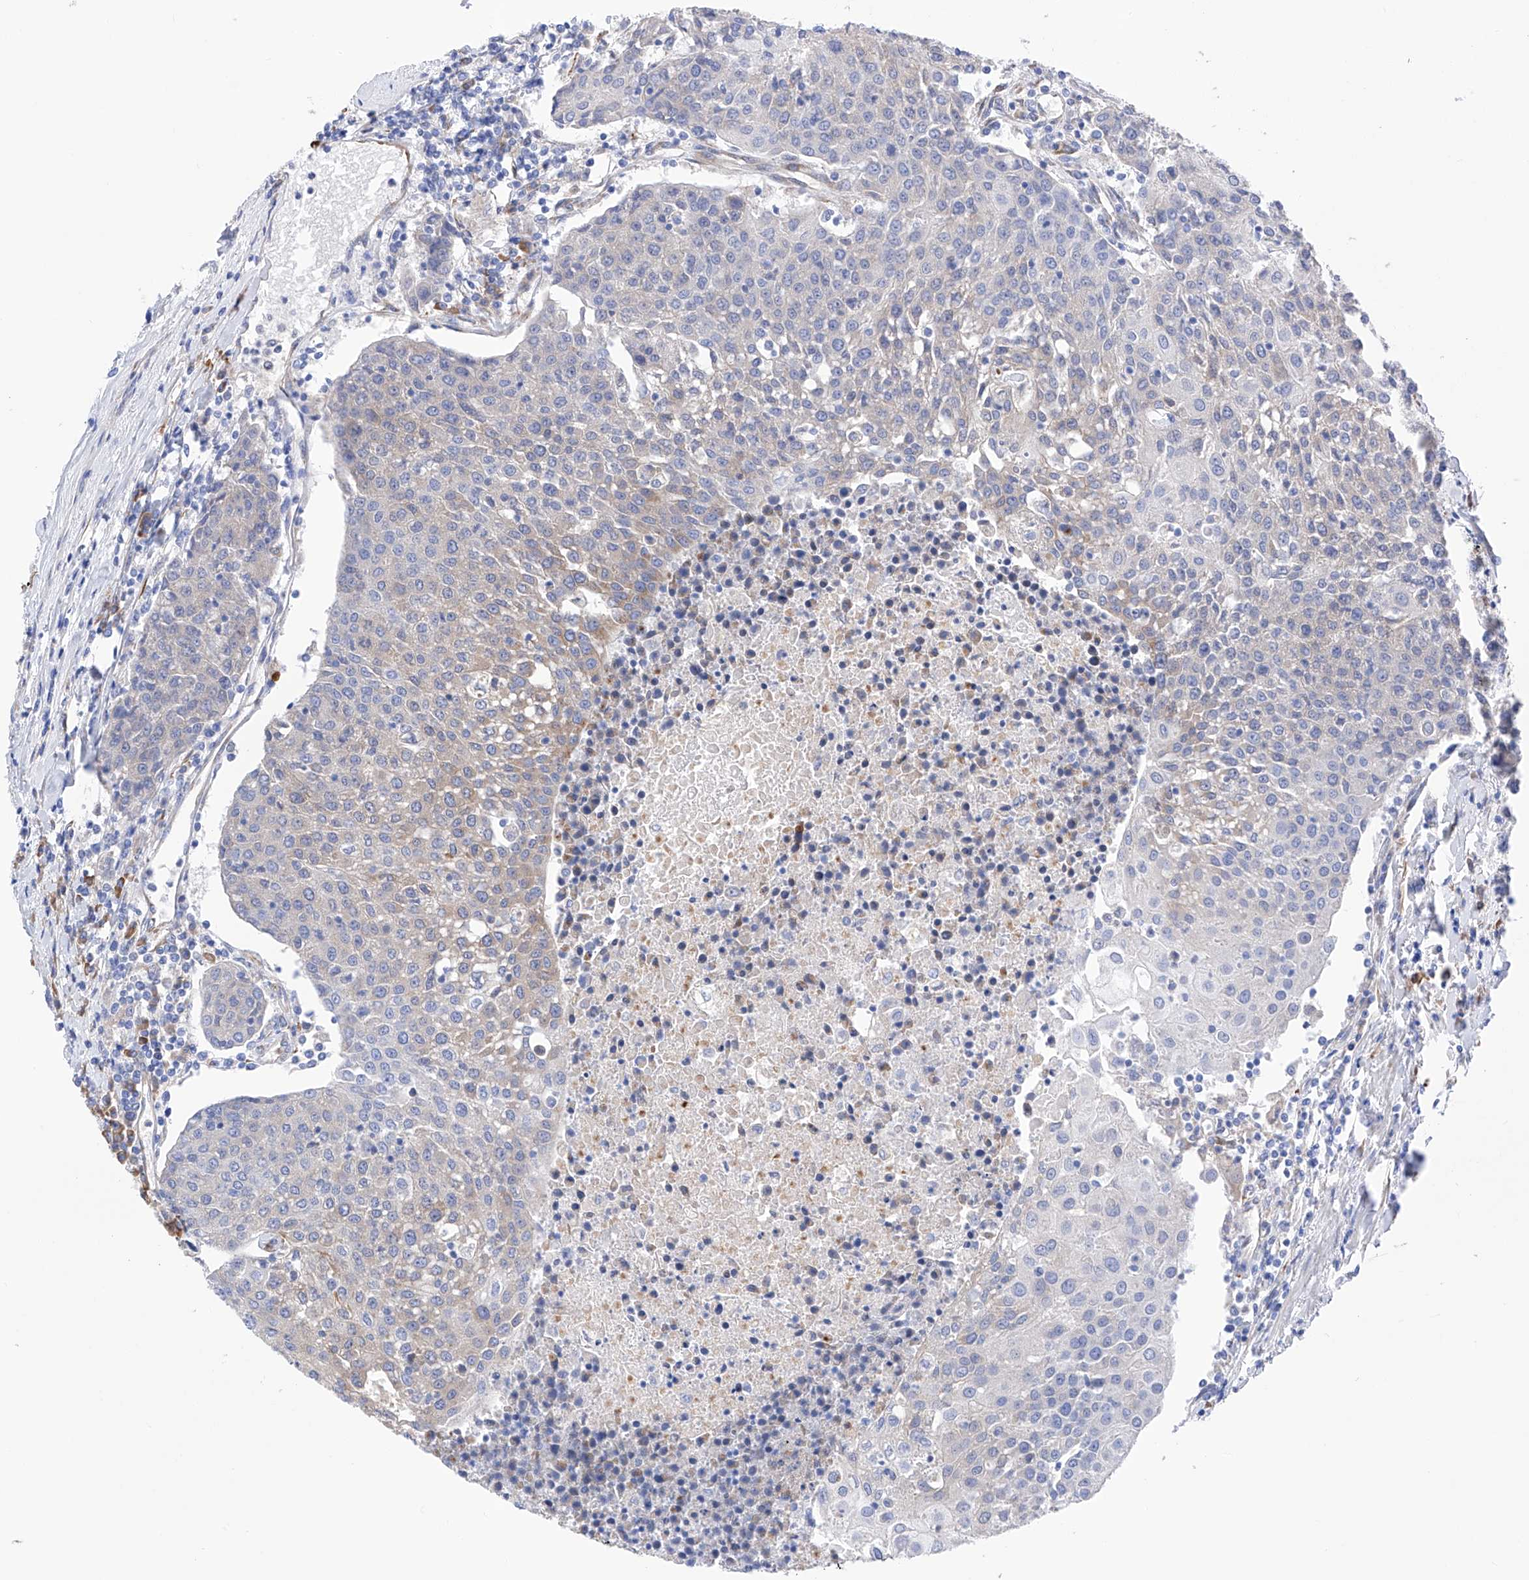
{"staining": {"intensity": "weak", "quantity": "<25%", "location": "cytoplasmic/membranous"}, "tissue": "urothelial cancer", "cell_type": "Tumor cells", "image_type": "cancer", "snomed": [{"axis": "morphology", "description": "Urothelial carcinoma, High grade"}, {"axis": "topography", "description": "Urinary bladder"}], "caption": "Immunohistochemical staining of human urothelial cancer reveals no significant positivity in tumor cells.", "gene": "PDIA5", "patient": {"sex": "female", "age": 85}}